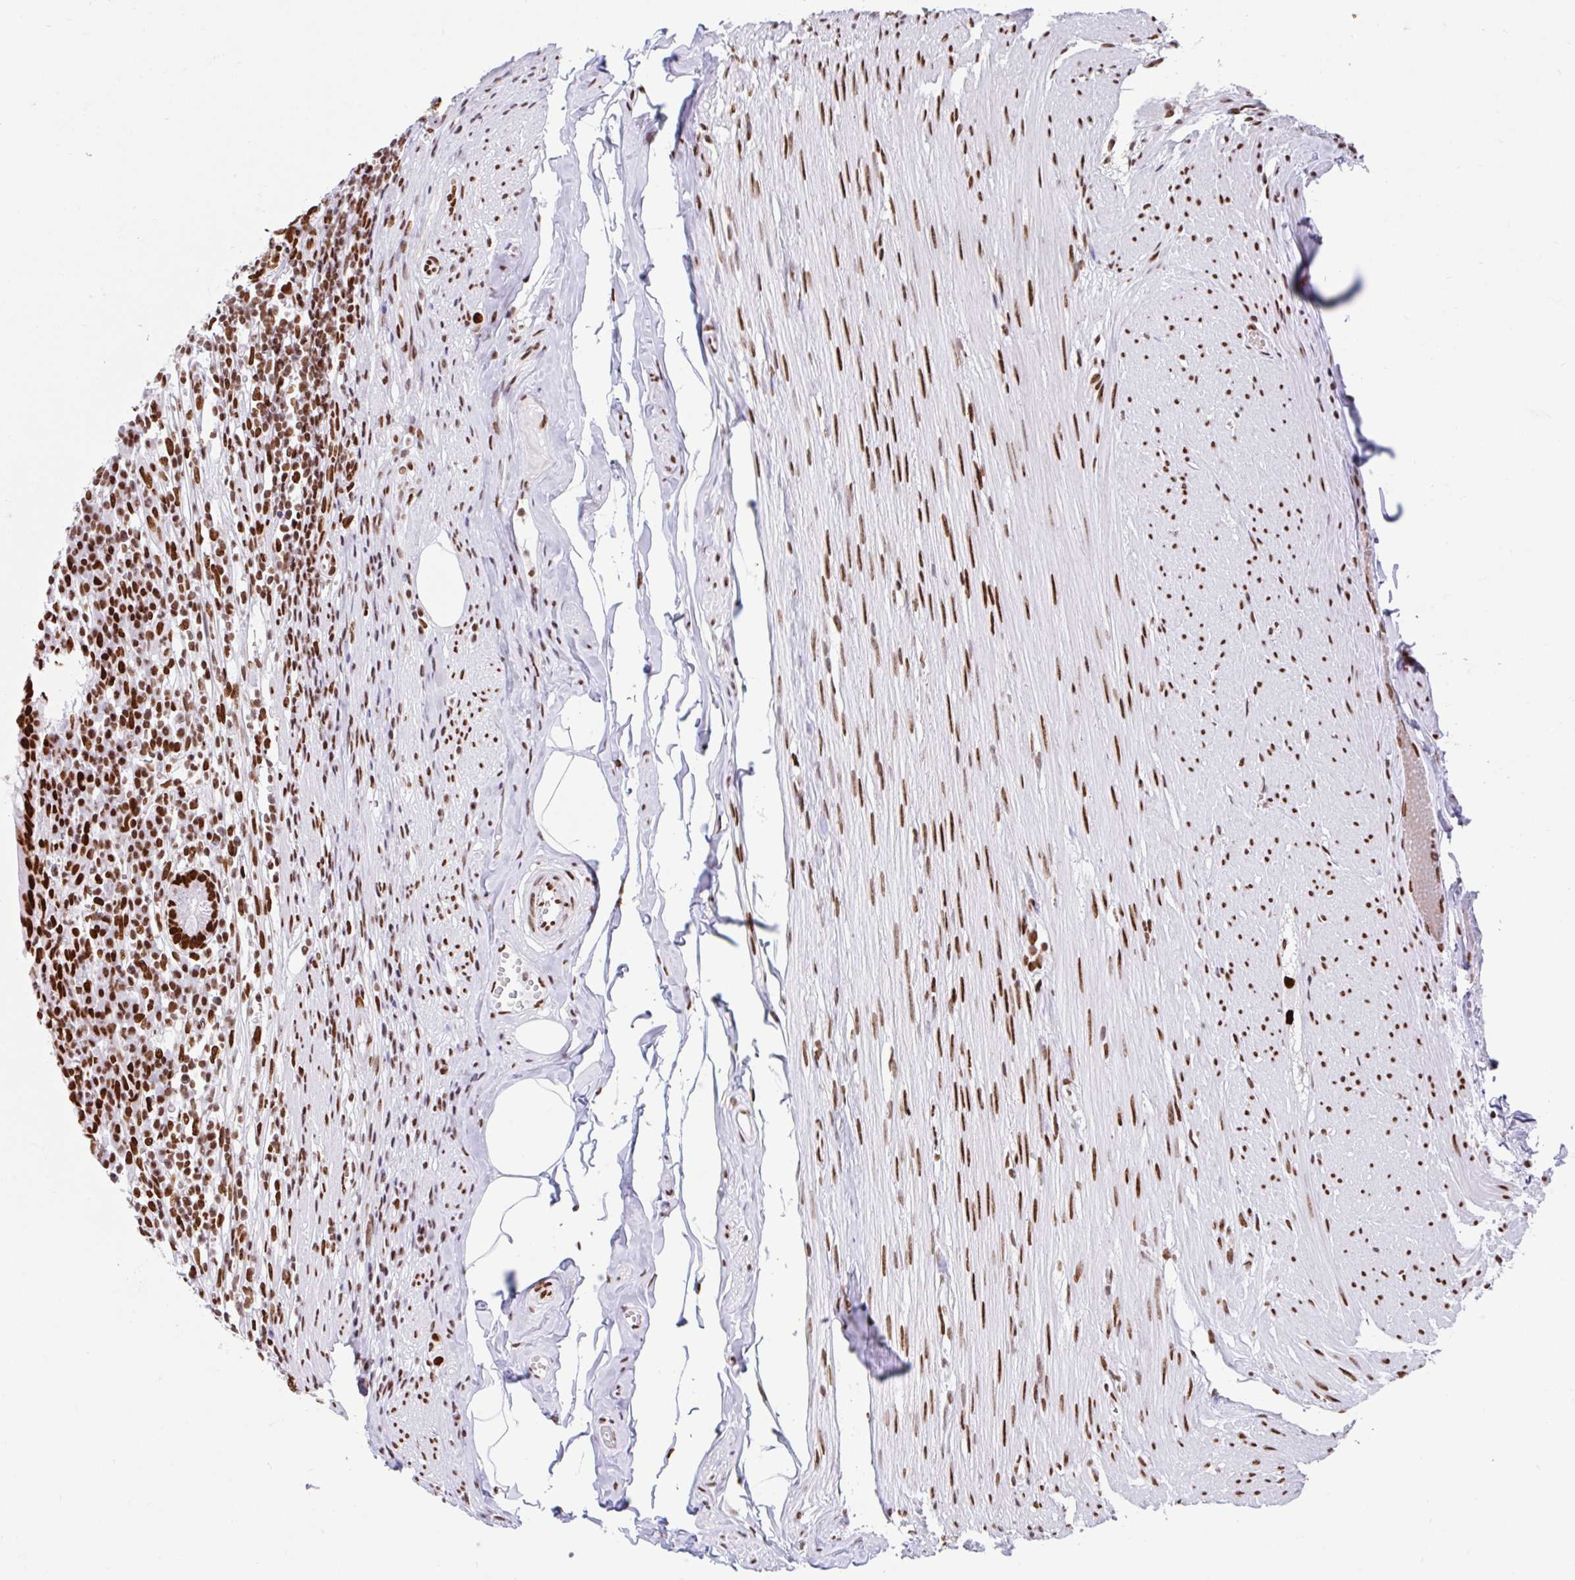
{"staining": {"intensity": "strong", "quantity": ">75%", "location": "nuclear"}, "tissue": "appendix", "cell_type": "Glandular cells", "image_type": "normal", "snomed": [{"axis": "morphology", "description": "Normal tissue, NOS"}, {"axis": "topography", "description": "Appendix"}], "caption": "Normal appendix demonstrates strong nuclear staining in approximately >75% of glandular cells, visualized by immunohistochemistry.", "gene": "KHDRBS1", "patient": {"sex": "female", "age": 56}}